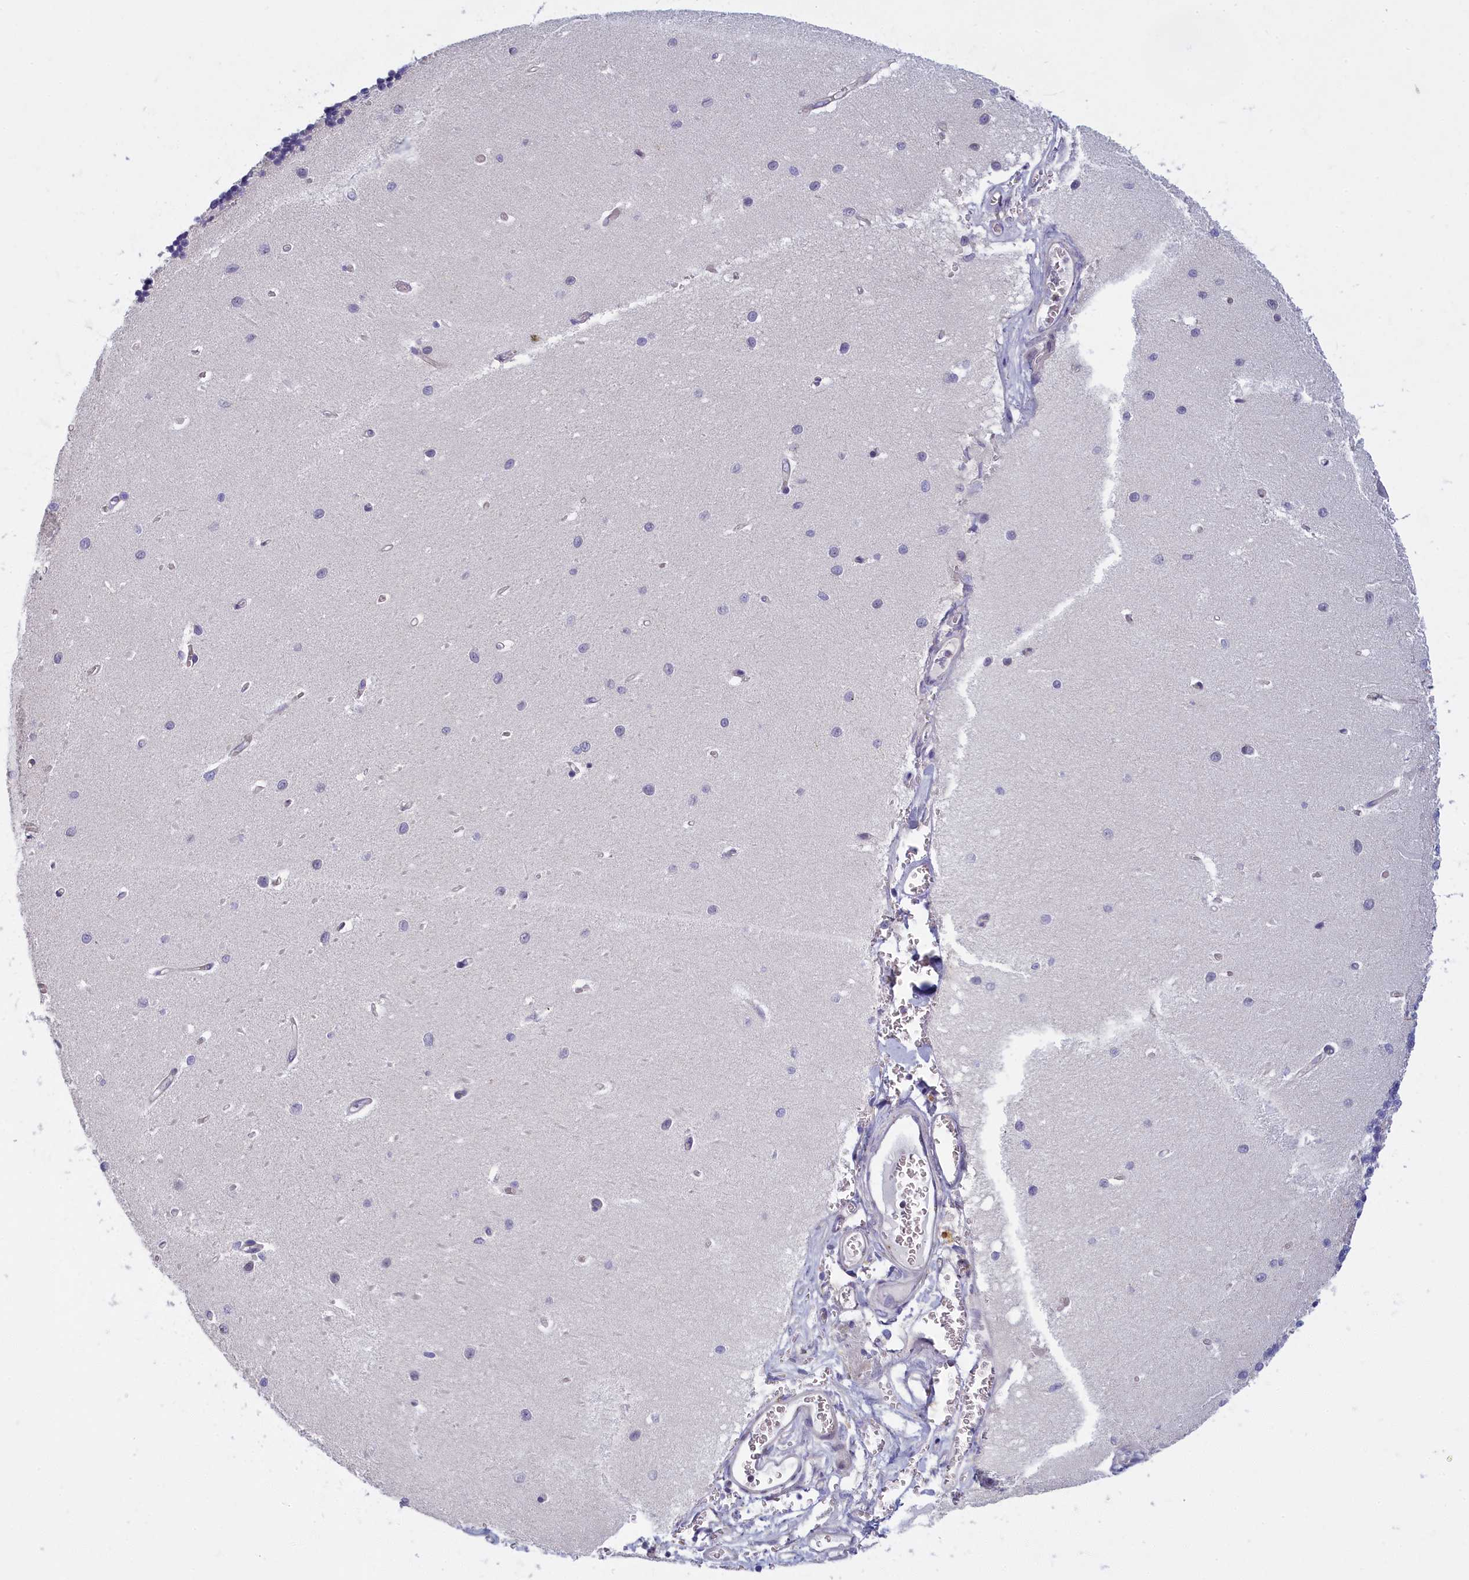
{"staining": {"intensity": "negative", "quantity": "none", "location": "none"}, "tissue": "cerebellum", "cell_type": "Cells in granular layer", "image_type": "normal", "snomed": [{"axis": "morphology", "description": "Normal tissue, NOS"}, {"axis": "topography", "description": "Cerebellum"}], "caption": "The image shows no staining of cells in granular layer in unremarkable cerebellum.", "gene": "NOL10", "patient": {"sex": "male", "age": 37}}